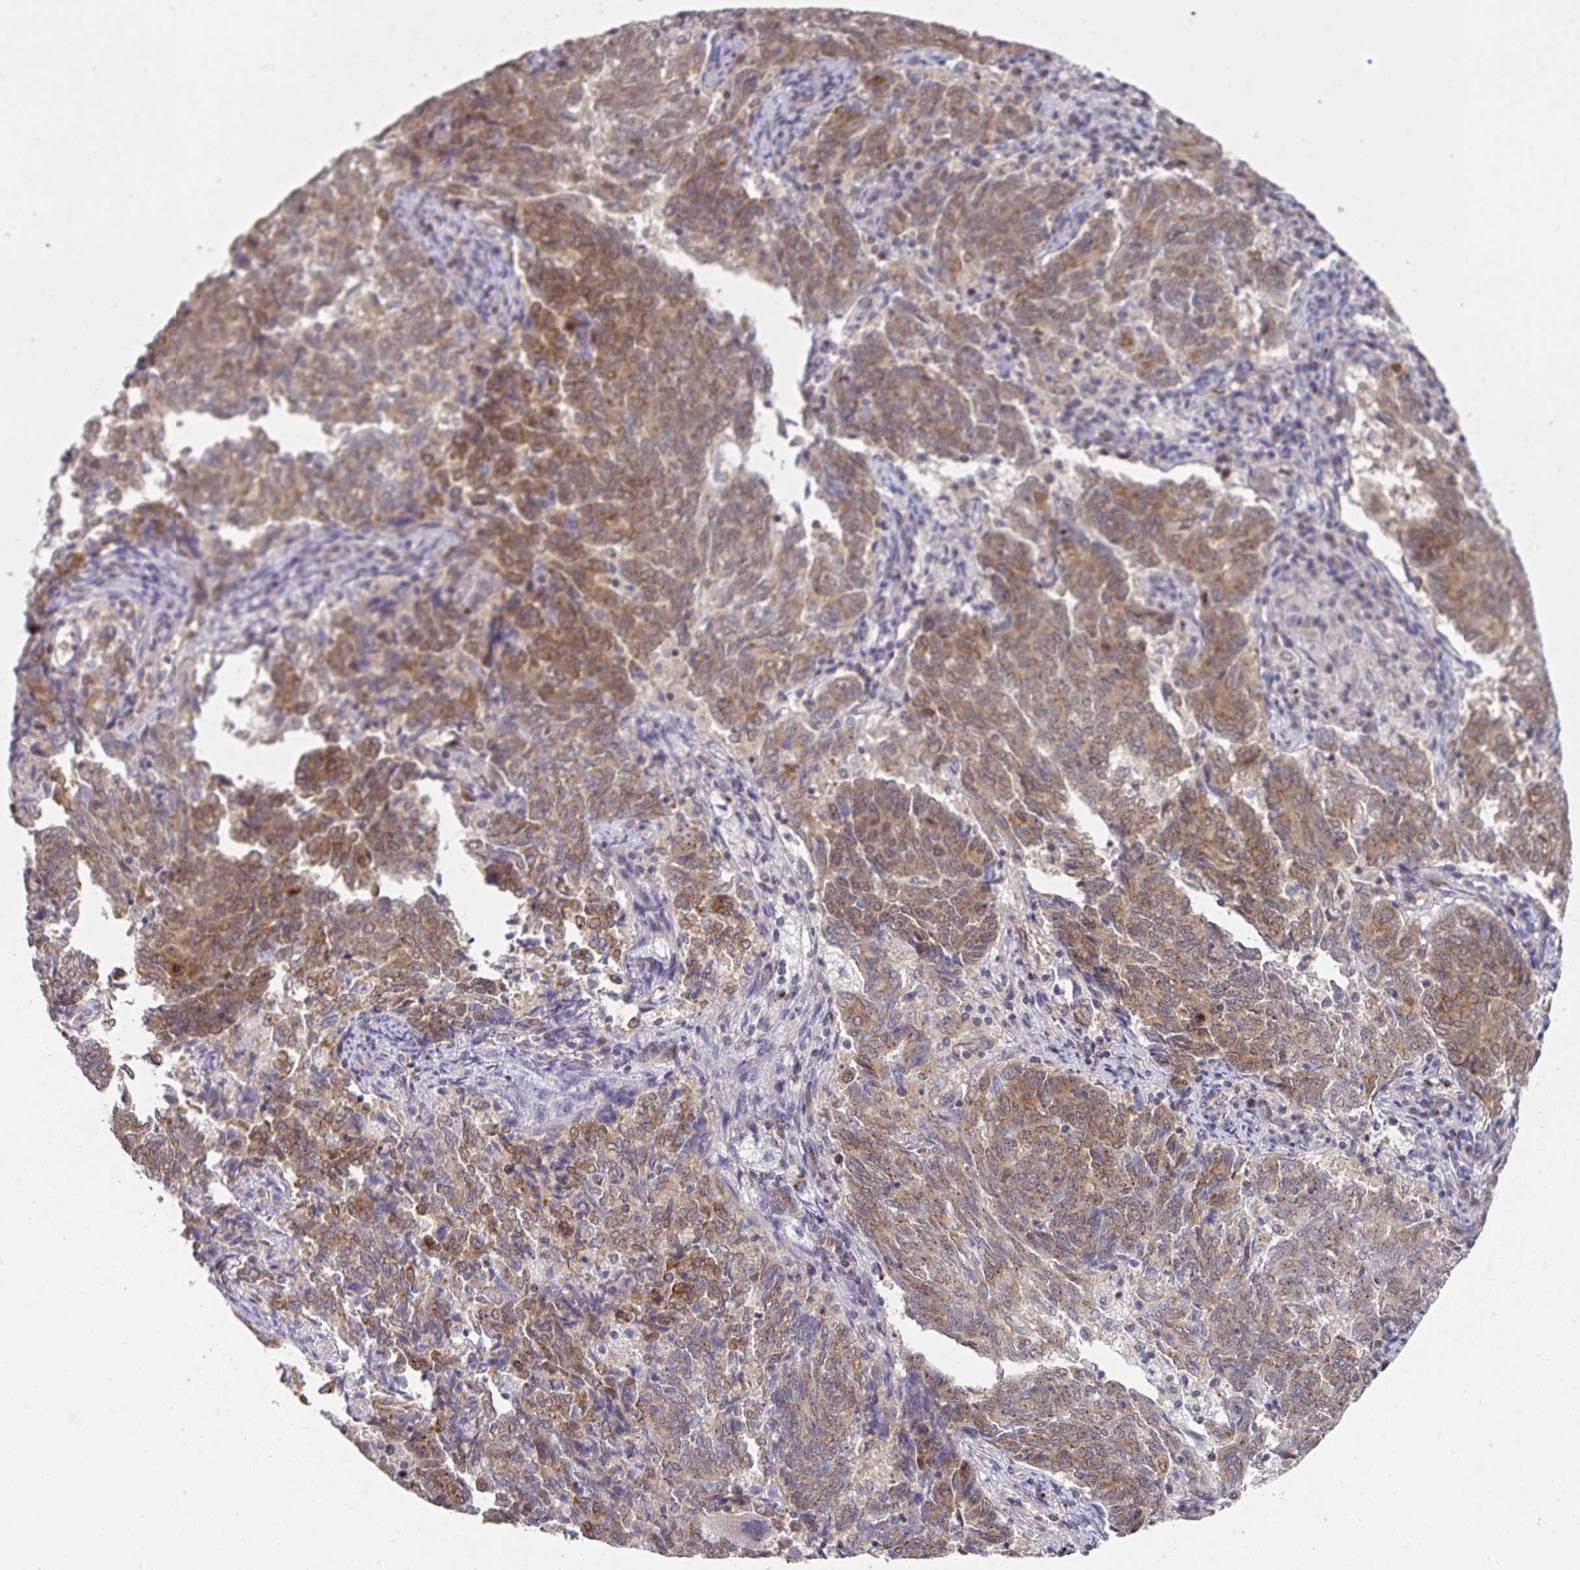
{"staining": {"intensity": "moderate", "quantity": ">75%", "location": "cytoplasmic/membranous"}, "tissue": "endometrial cancer", "cell_type": "Tumor cells", "image_type": "cancer", "snomed": [{"axis": "morphology", "description": "Adenocarcinoma, NOS"}, {"axis": "topography", "description": "Endometrium"}], "caption": "Immunohistochemistry (IHC) photomicrograph of neoplastic tissue: human endometrial cancer stained using IHC exhibits medium levels of moderate protein expression localized specifically in the cytoplasmic/membranous of tumor cells, appearing as a cytoplasmic/membranous brown color.", "gene": "C18orf25", "patient": {"sex": "female", "age": 80}}